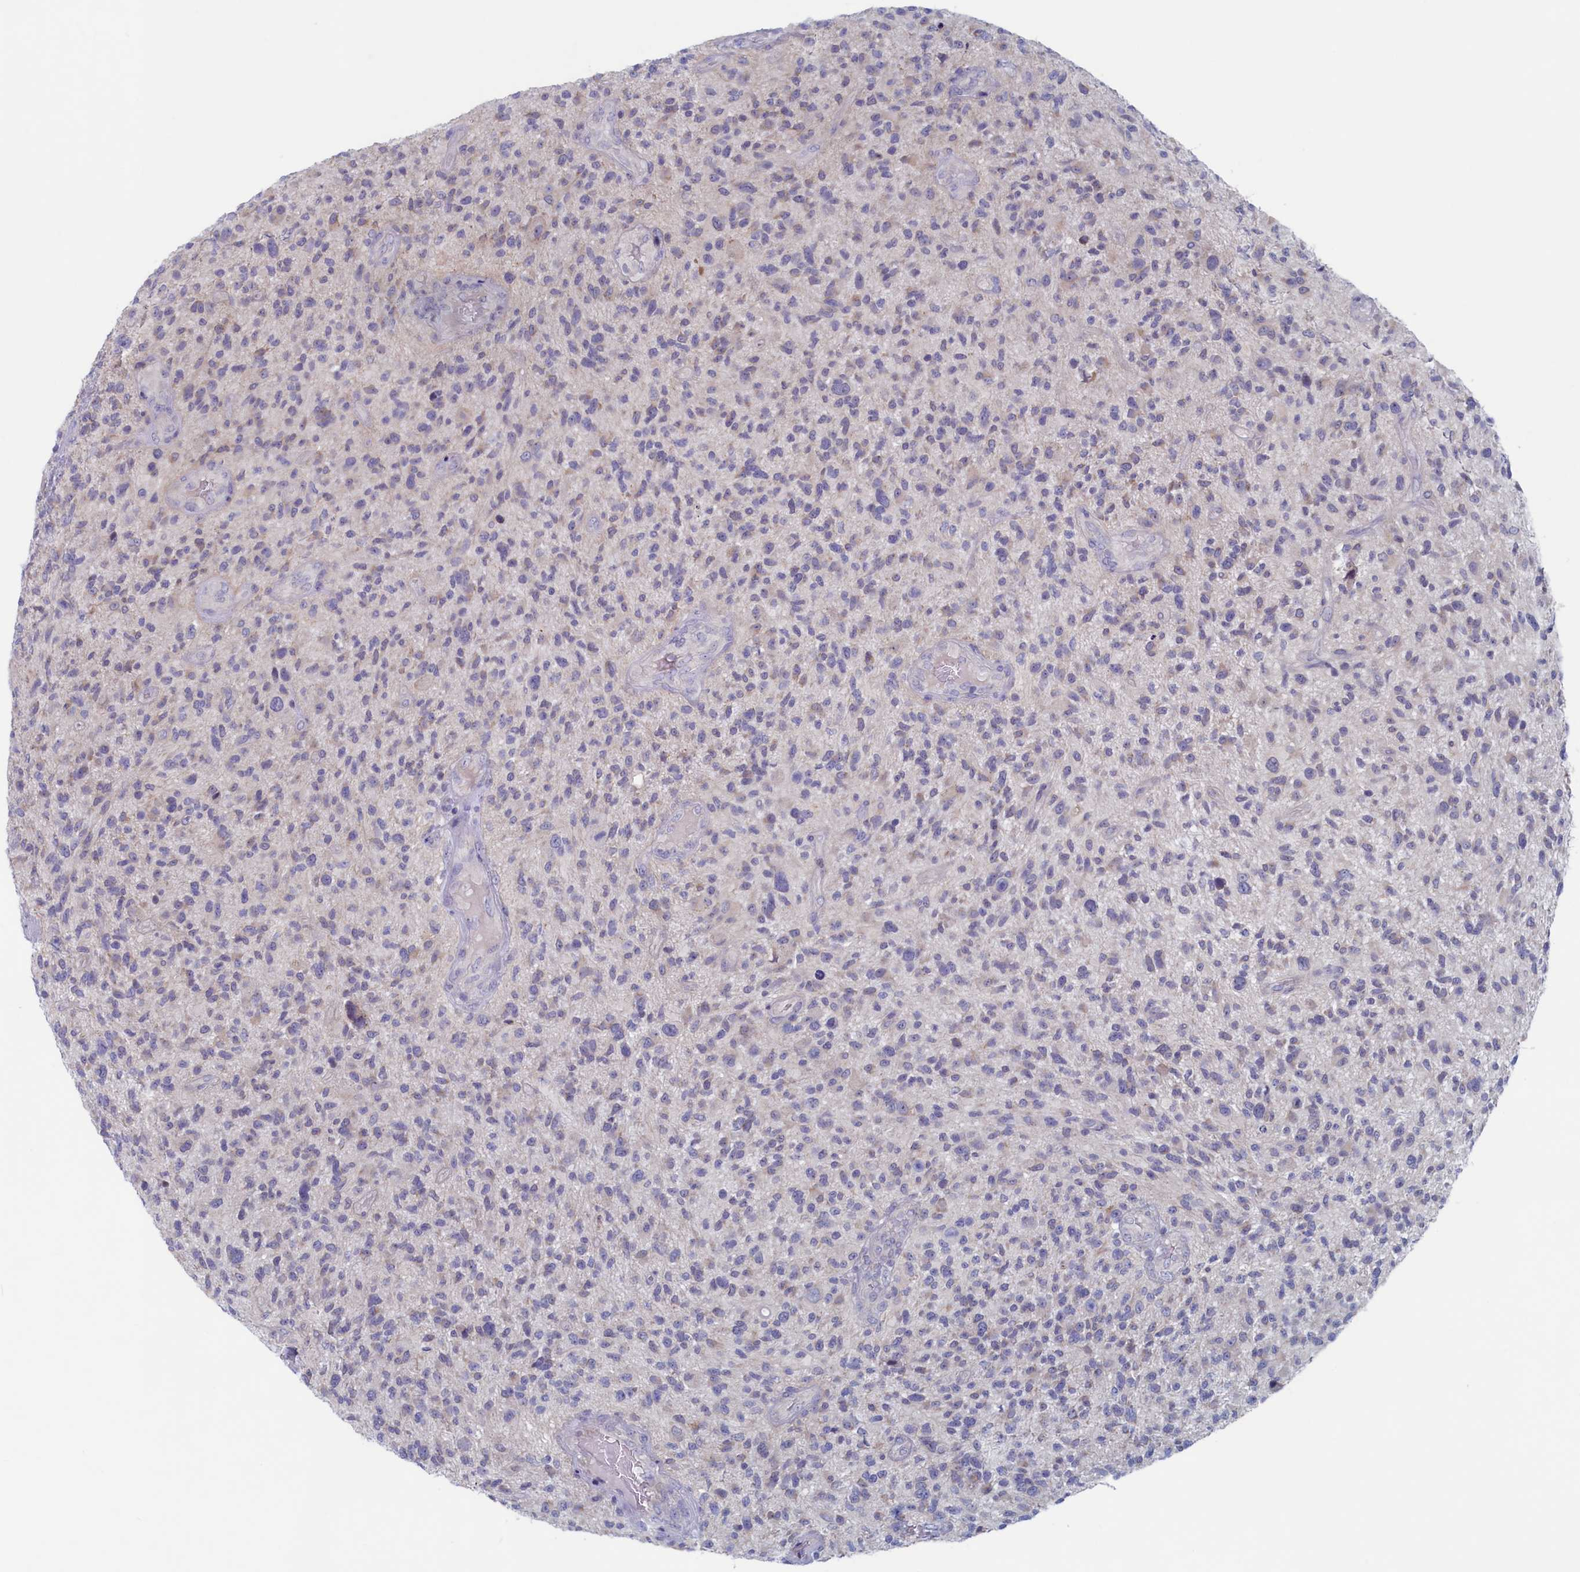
{"staining": {"intensity": "negative", "quantity": "none", "location": "none"}, "tissue": "glioma", "cell_type": "Tumor cells", "image_type": "cancer", "snomed": [{"axis": "morphology", "description": "Glioma, malignant, High grade"}, {"axis": "topography", "description": "Brain"}], "caption": "High power microscopy image of an IHC photomicrograph of glioma, revealing no significant expression in tumor cells.", "gene": "WDR76", "patient": {"sex": "male", "age": 47}}